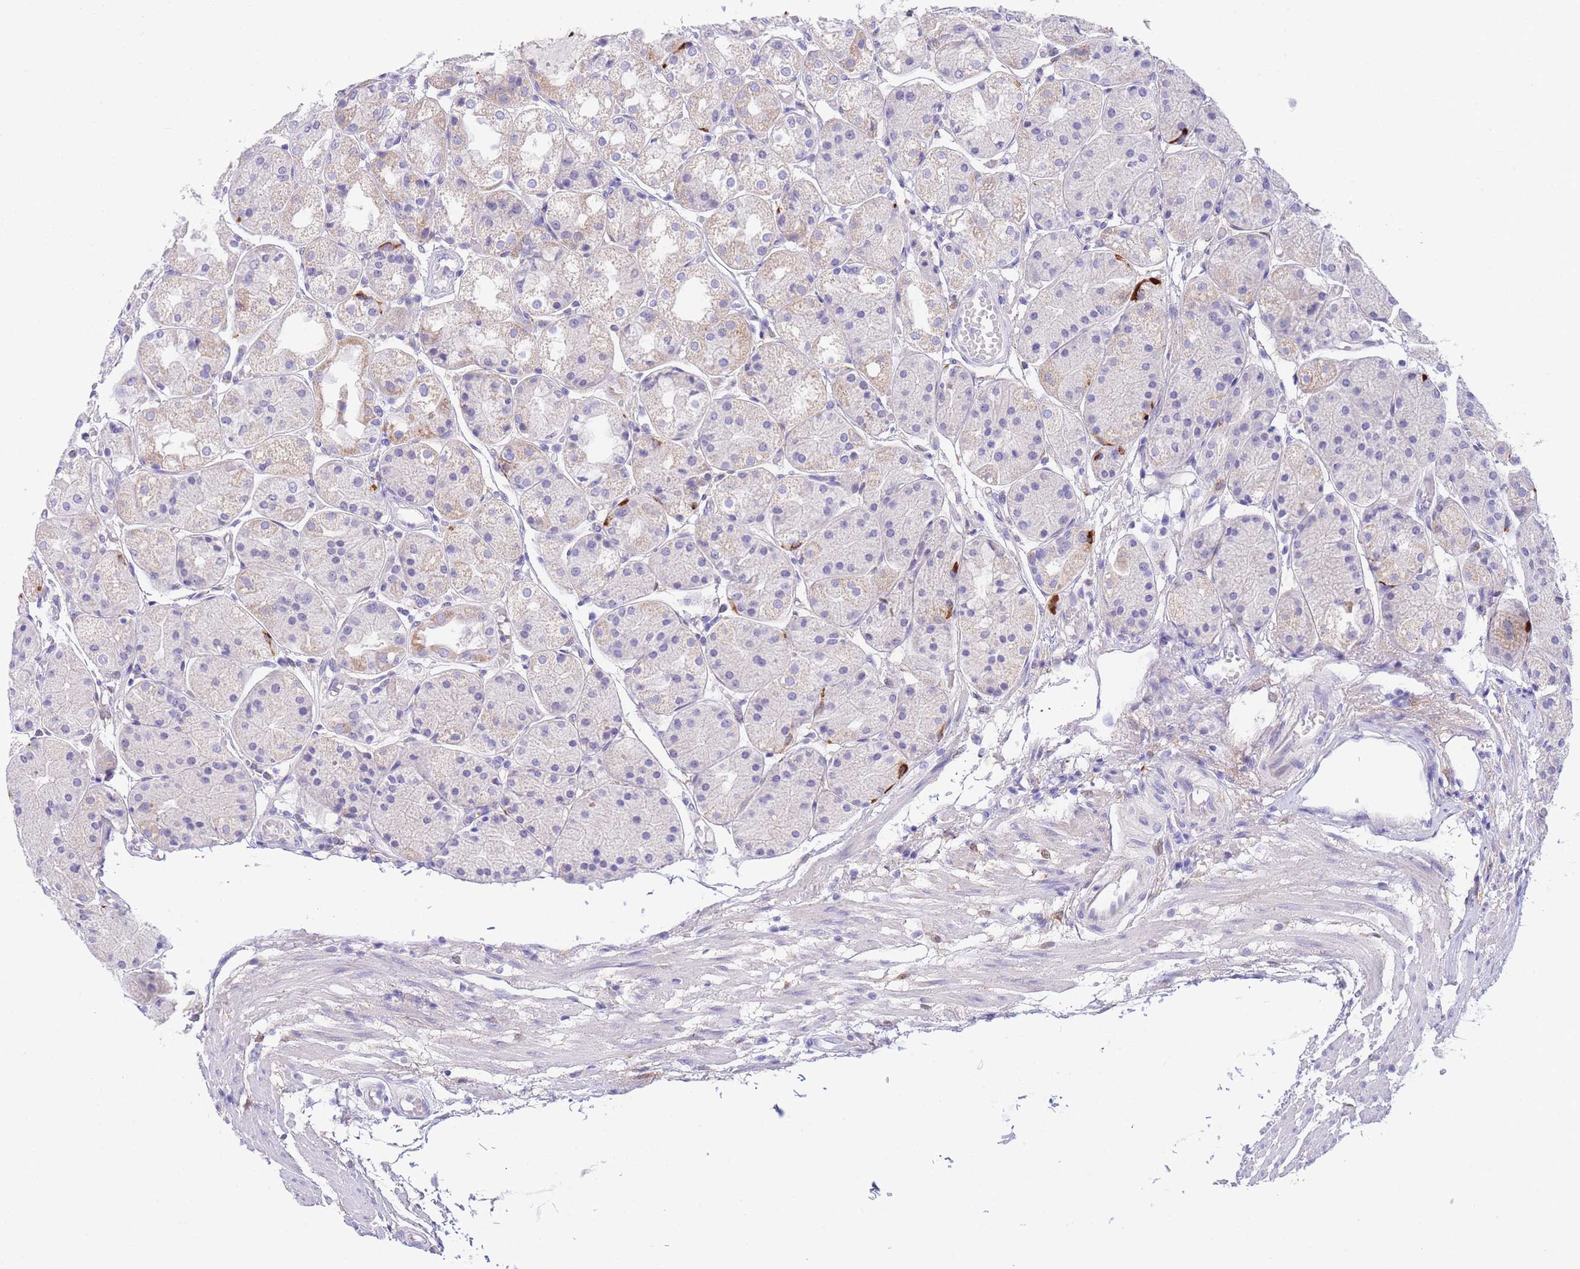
{"staining": {"intensity": "moderate", "quantity": "<25%", "location": "cytoplasmic/membranous"}, "tissue": "stomach", "cell_type": "Glandular cells", "image_type": "normal", "snomed": [{"axis": "morphology", "description": "Normal tissue, NOS"}, {"axis": "topography", "description": "Stomach, upper"}], "caption": "Brown immunohistochemical staining in normal human stomach exhibits moderate cytoplasmic/membranous staining in about <25% of glandular cells.", "gene": "PCDHB3", "patient": {"sex": "male", "age": 72}}